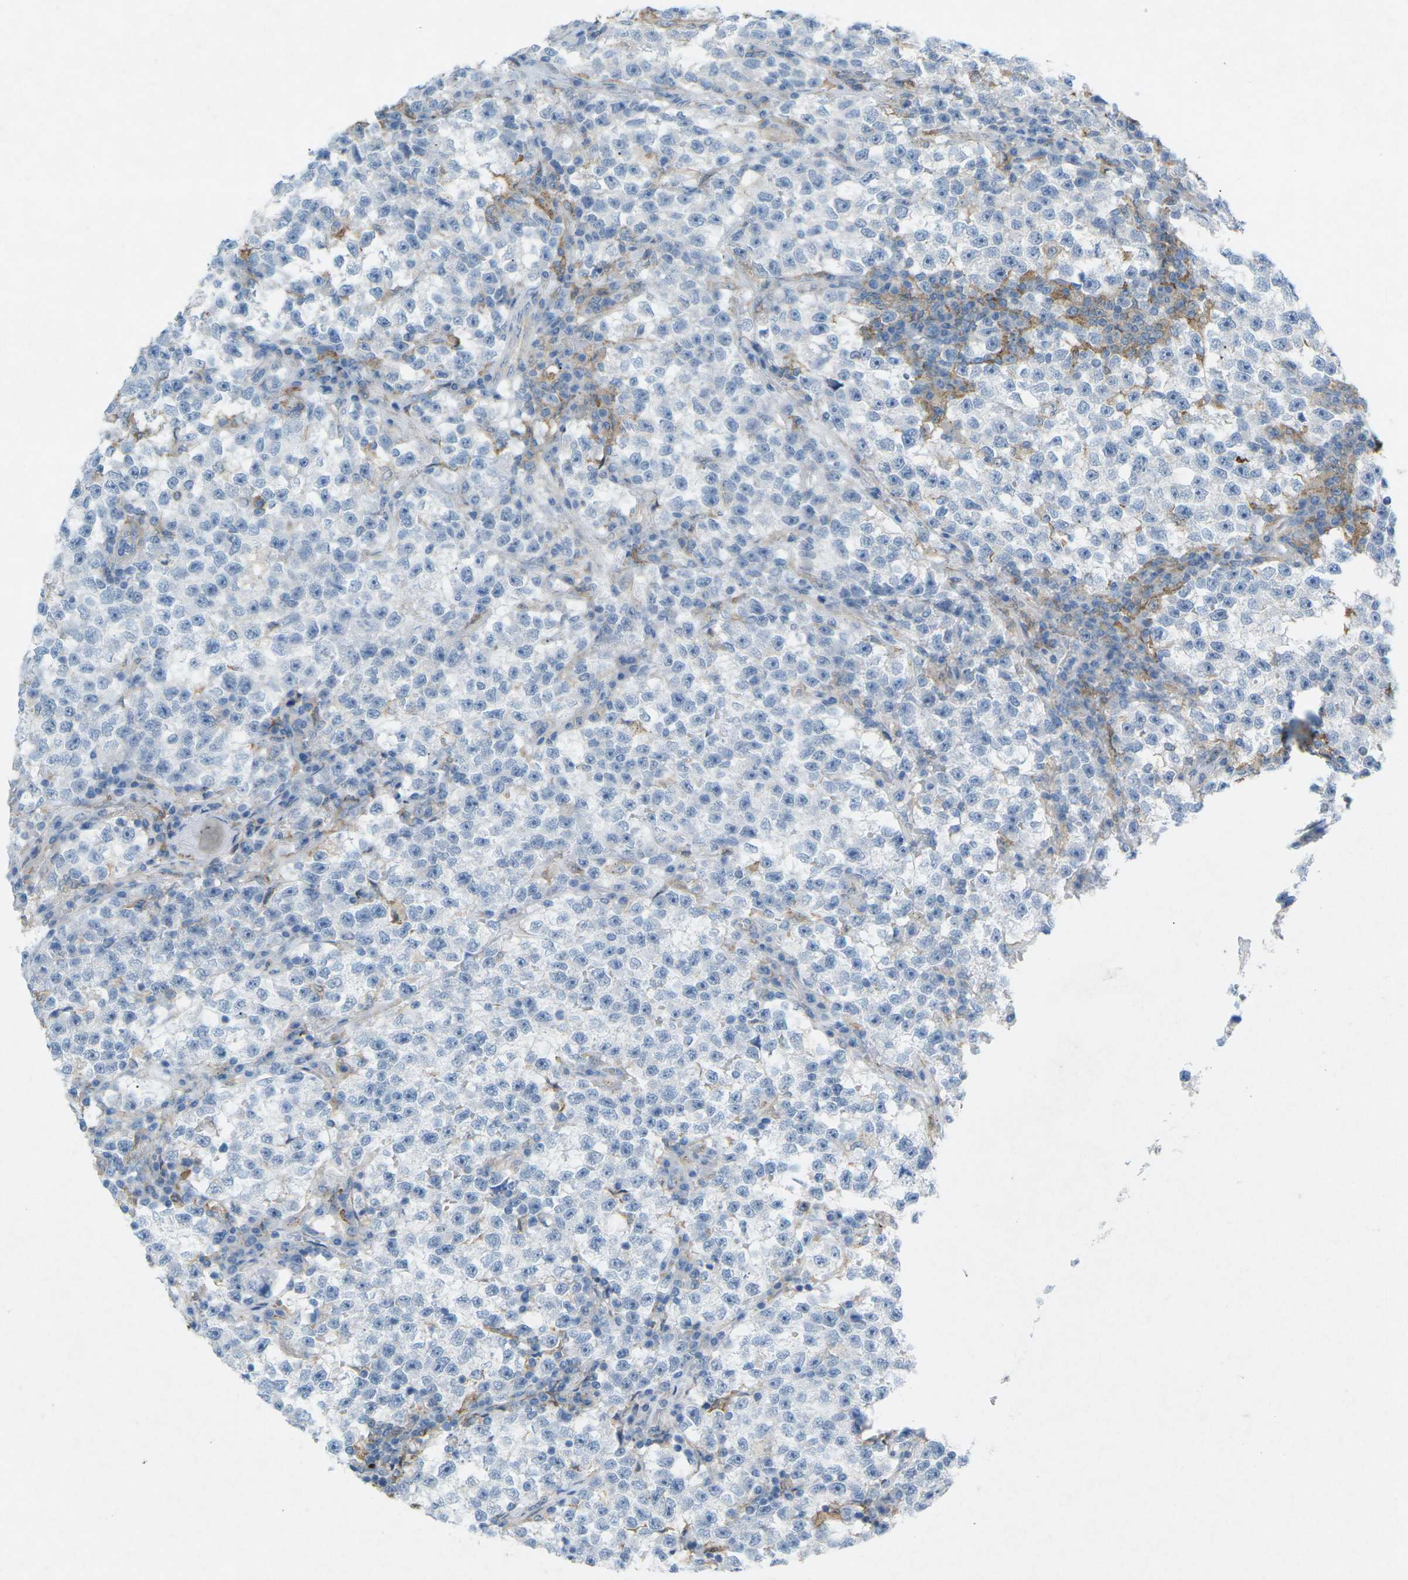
{"staining": {"intensity": "negative", "quantity": "none", "location": "none"}, "tissue": "testis cancer", "cell_type": "Tumor cells", "image_type": "cancer", "snomed": [{"axis": "morphology", "description": "Seminoma, NOS"}, {"axis": "topography", "description": "Testis"}], "caption": "Immunohistochemical staining of human testis seminoma reveals no significant expression in tumor cells.", "gene": "STK11", "patient": {"sex": "male", "age": 22}}